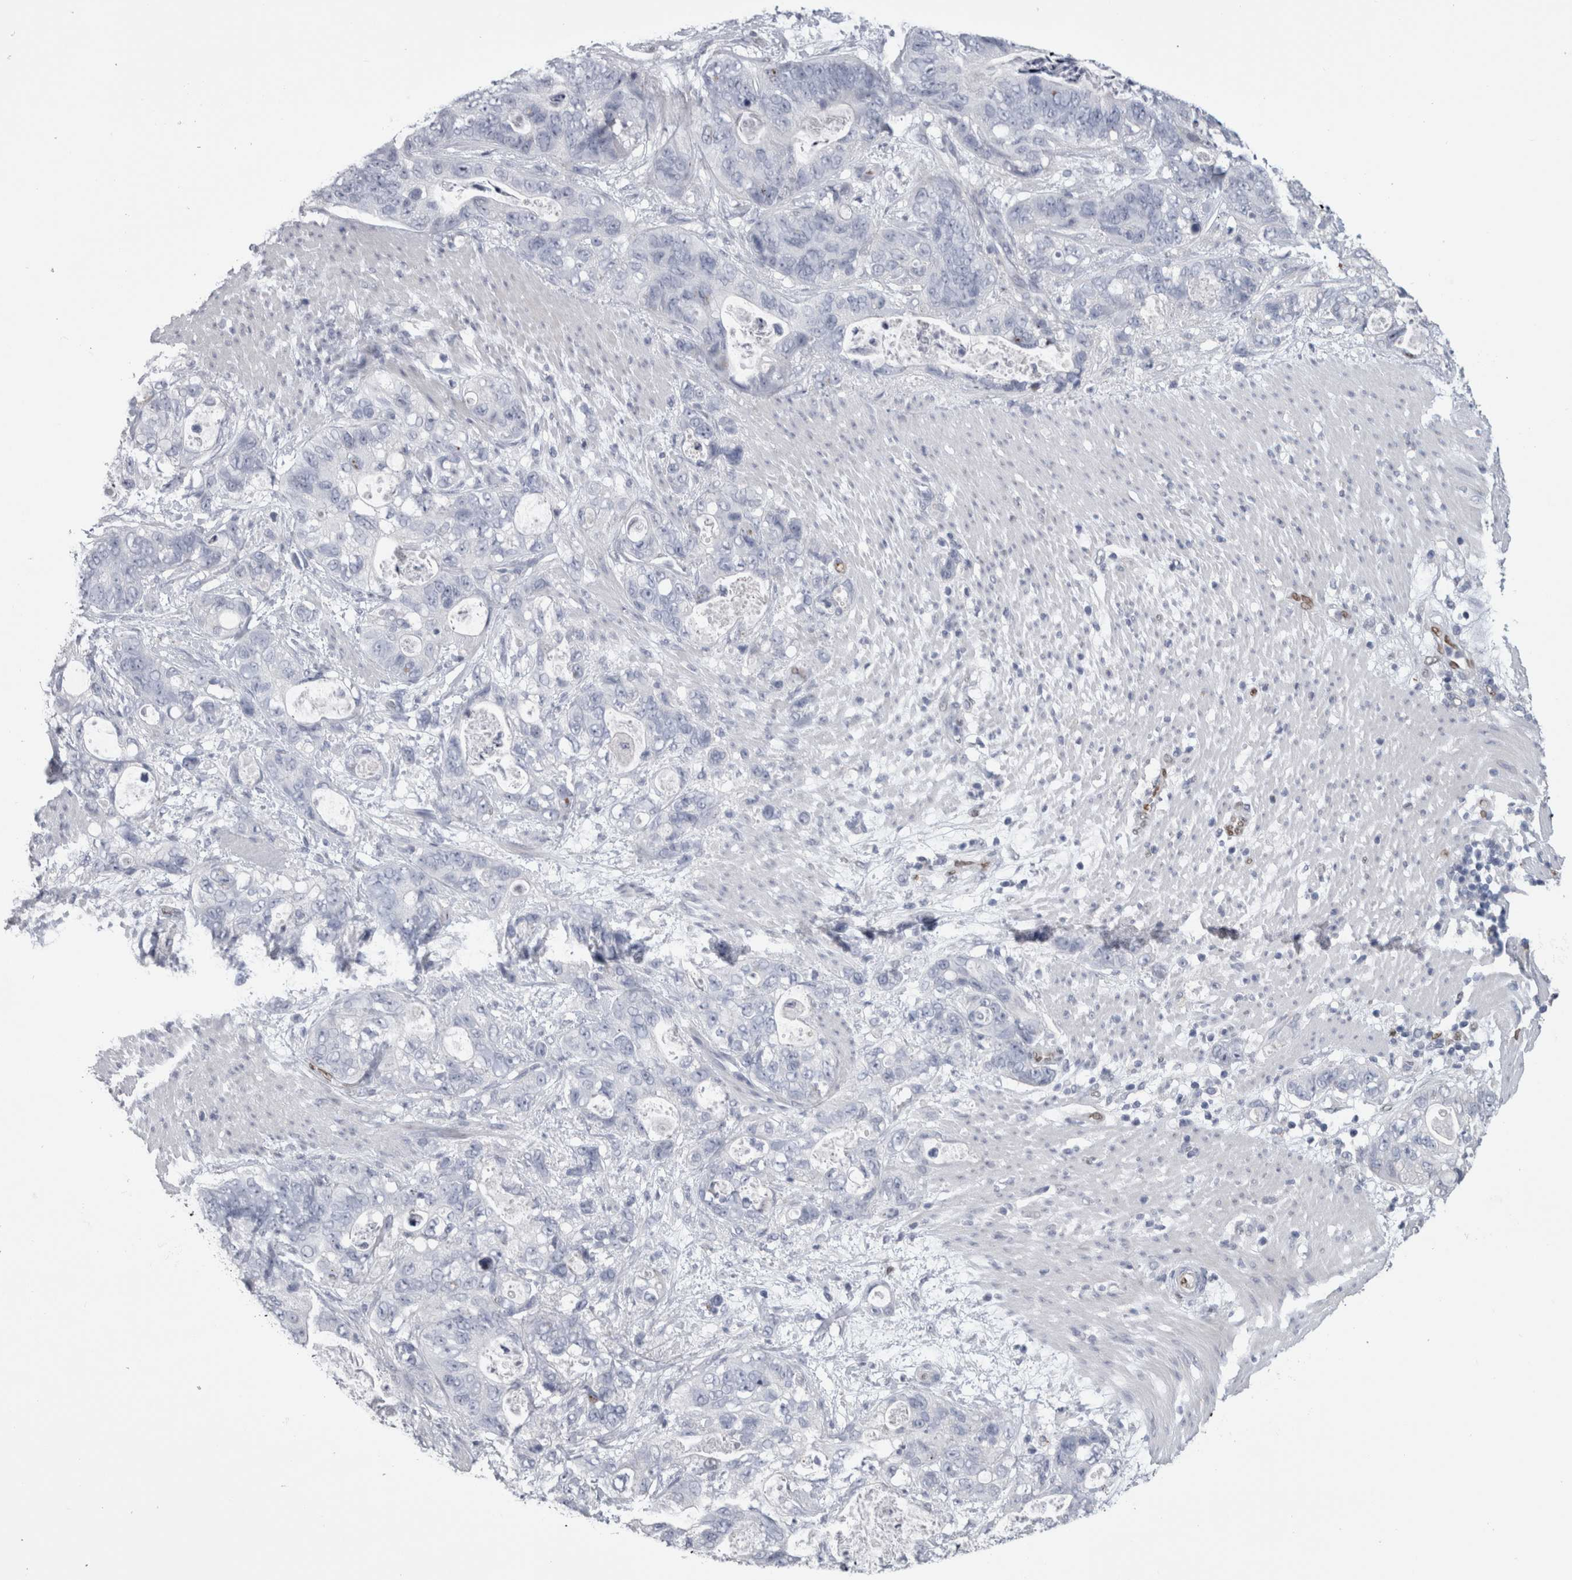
{"staining": {"intensity": "negative", "quantity": "none", "location": "none"}, "tissue": "stomach cancer", "cell_type": "Tumor cells", "image_type": "cancer", "snomed": [{"axis": "morphology", "description": "Normal tissue, NOS"}, {"axis": "morphology", "description": "Adenocarcinoma, NOS"}, {"axis": "topography", "description": "Stomach"}], "caption": "Tumor cells are negative for protein expression in human stomach adenocarcinoma. (Brightfield microscopy of DAB (3,3'-diaminobenzidine) immunohistochemistry at high magnification).", "gene": "IL33", "patient": {"sex": "female", "age": 89}}